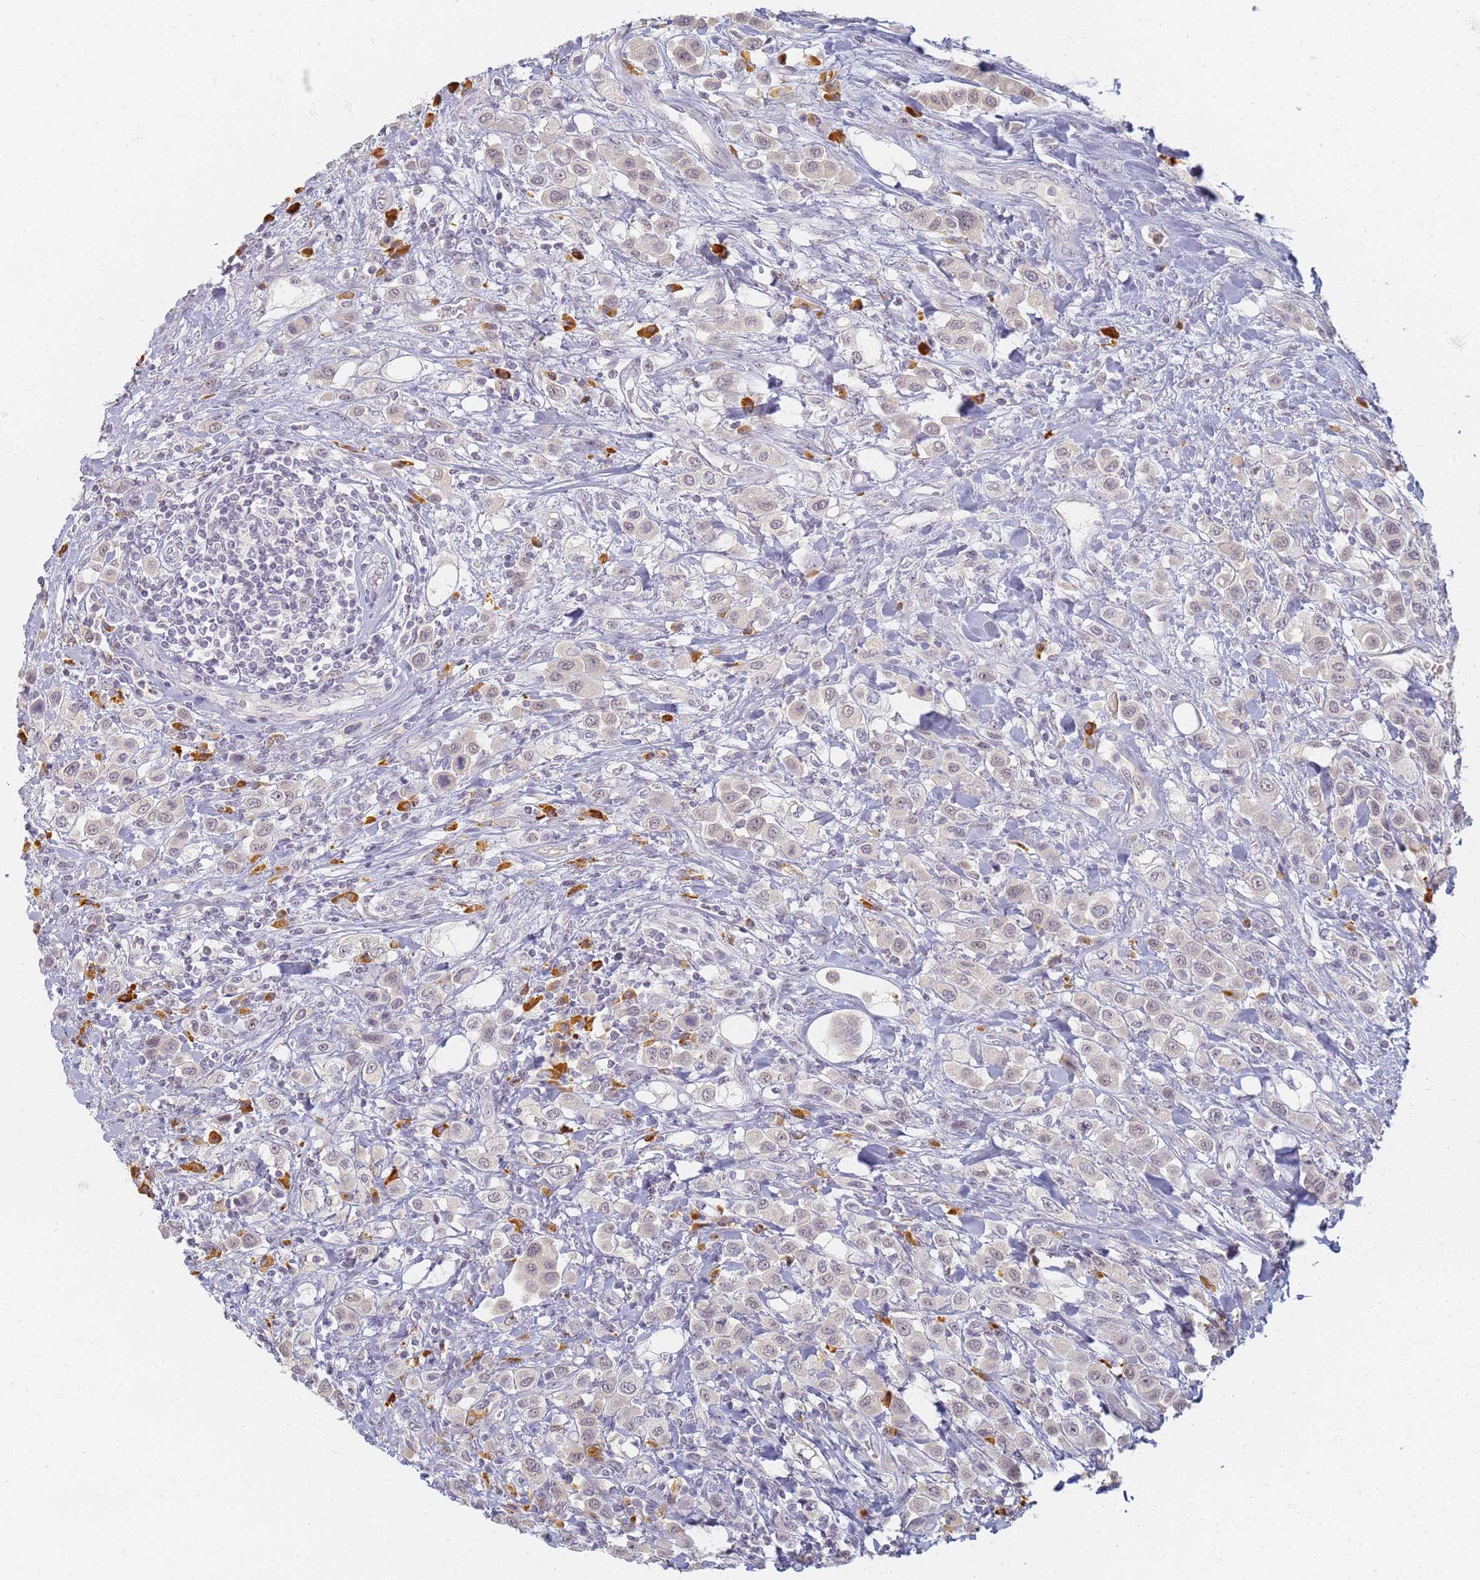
{"staining": {"intensity": "weak", "quantity": "<25%", "location": "nuclear"}, "tissue": "urothelial cancer", "cell_type": "Tumor cells", "image_type": "cancer", "snomed": [{"axis": "morphology", "description": "Urothelial carcinoma, High grade"}, {"axis": "topography", "description": "Urinary bladder"}], "caption": "Urothelial carcinoma (high-grade) stained for a protein using IHC reveals no staining tumor cells.", "gene": "SLC38A9", "patient": {"sex": "male", "age": 50}}